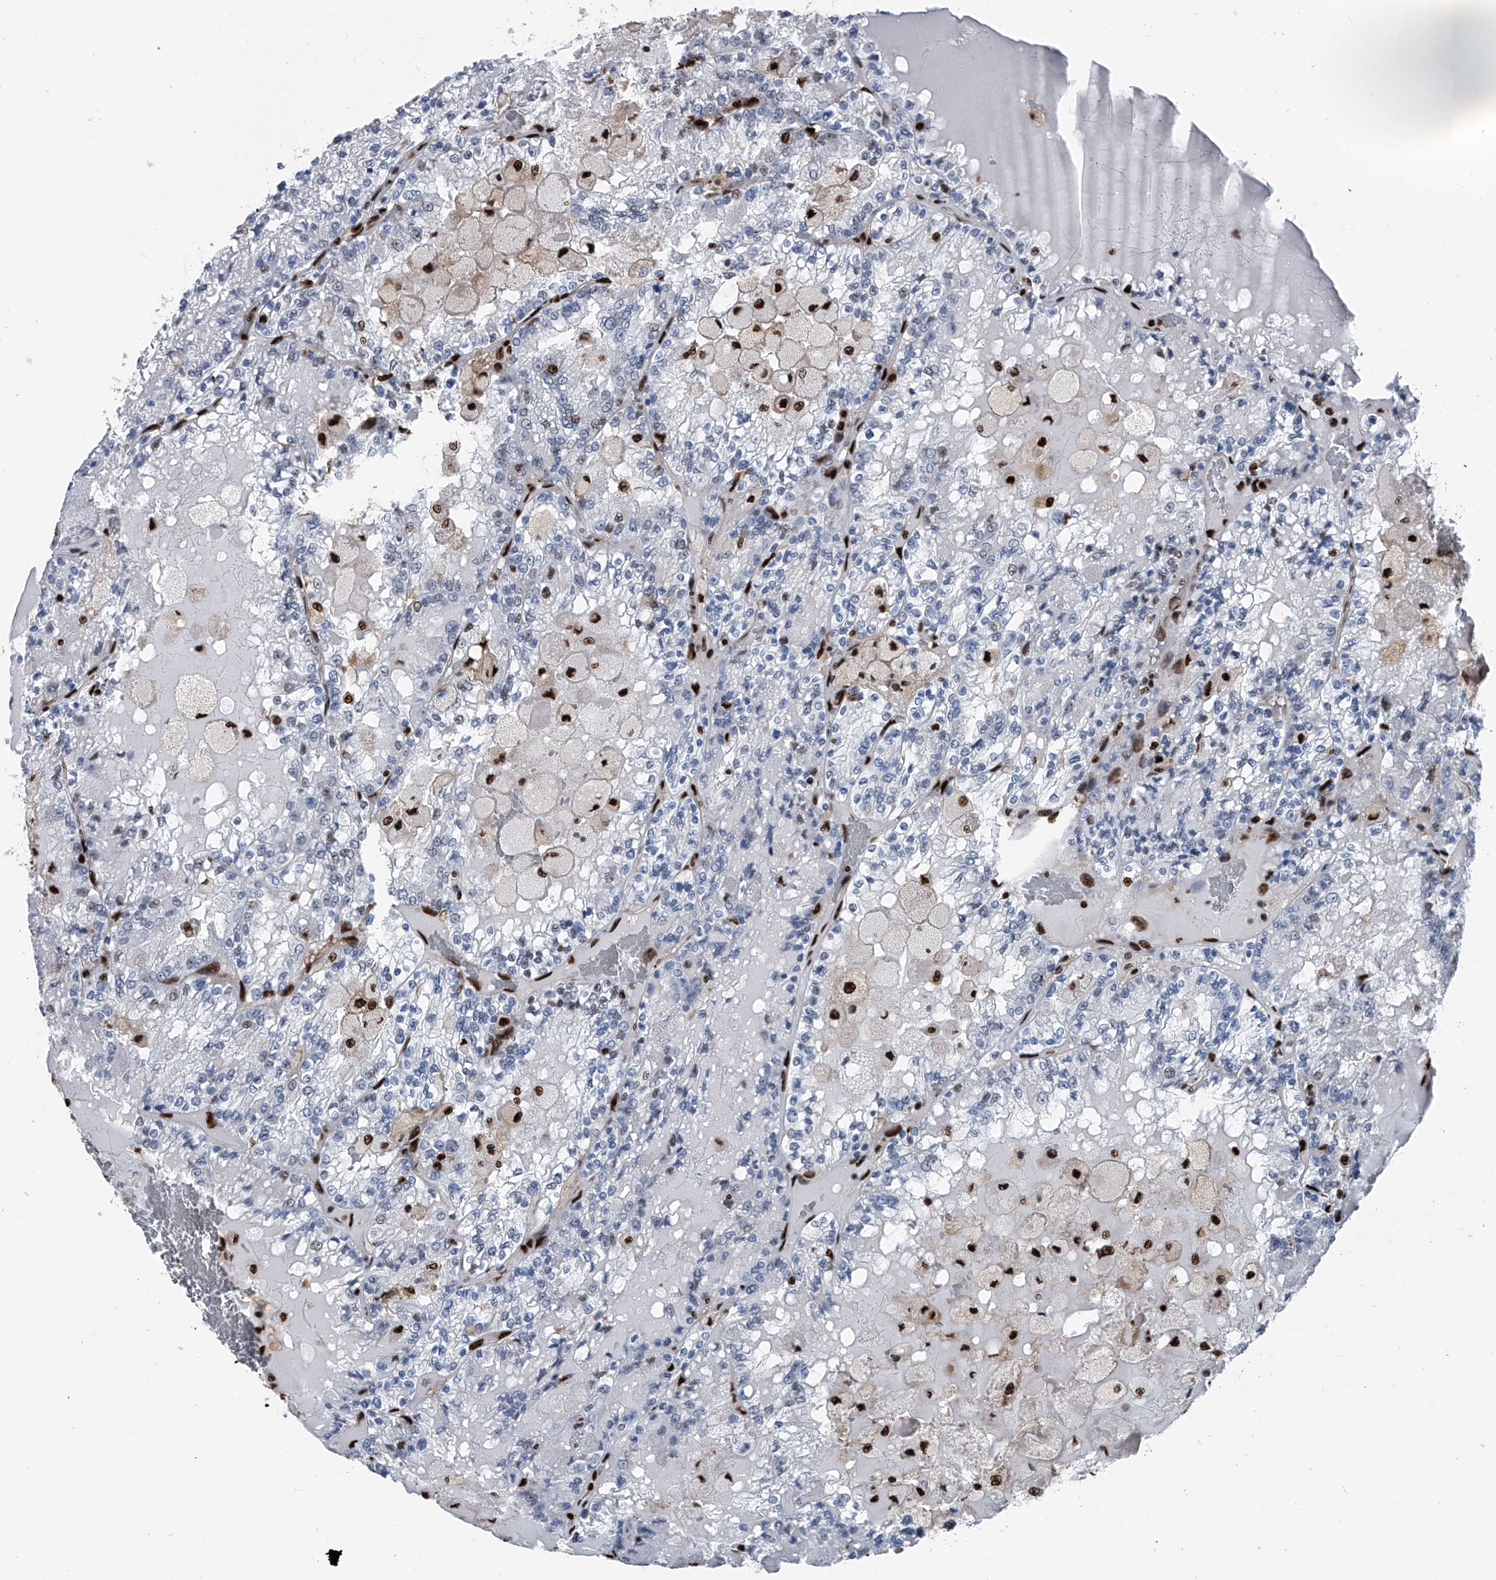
{"staining": {"intensity": "negative", "quantity": "none", "location": "none"}, "tissue": "renal cancer", "cell_type": "Tumor cells", "image_type": "cancer", "snomed": [{"axis": "morphology", "description": "Adenocarcinoma, NOS"}, {"axis": "topography", "description": "Kidney"}], "caption": "Tumor cells are negative for brown protein staining in renal adenocarcinoma.", "gene": "FKBP5", "patient": {"sex": "female", "age": 56}}